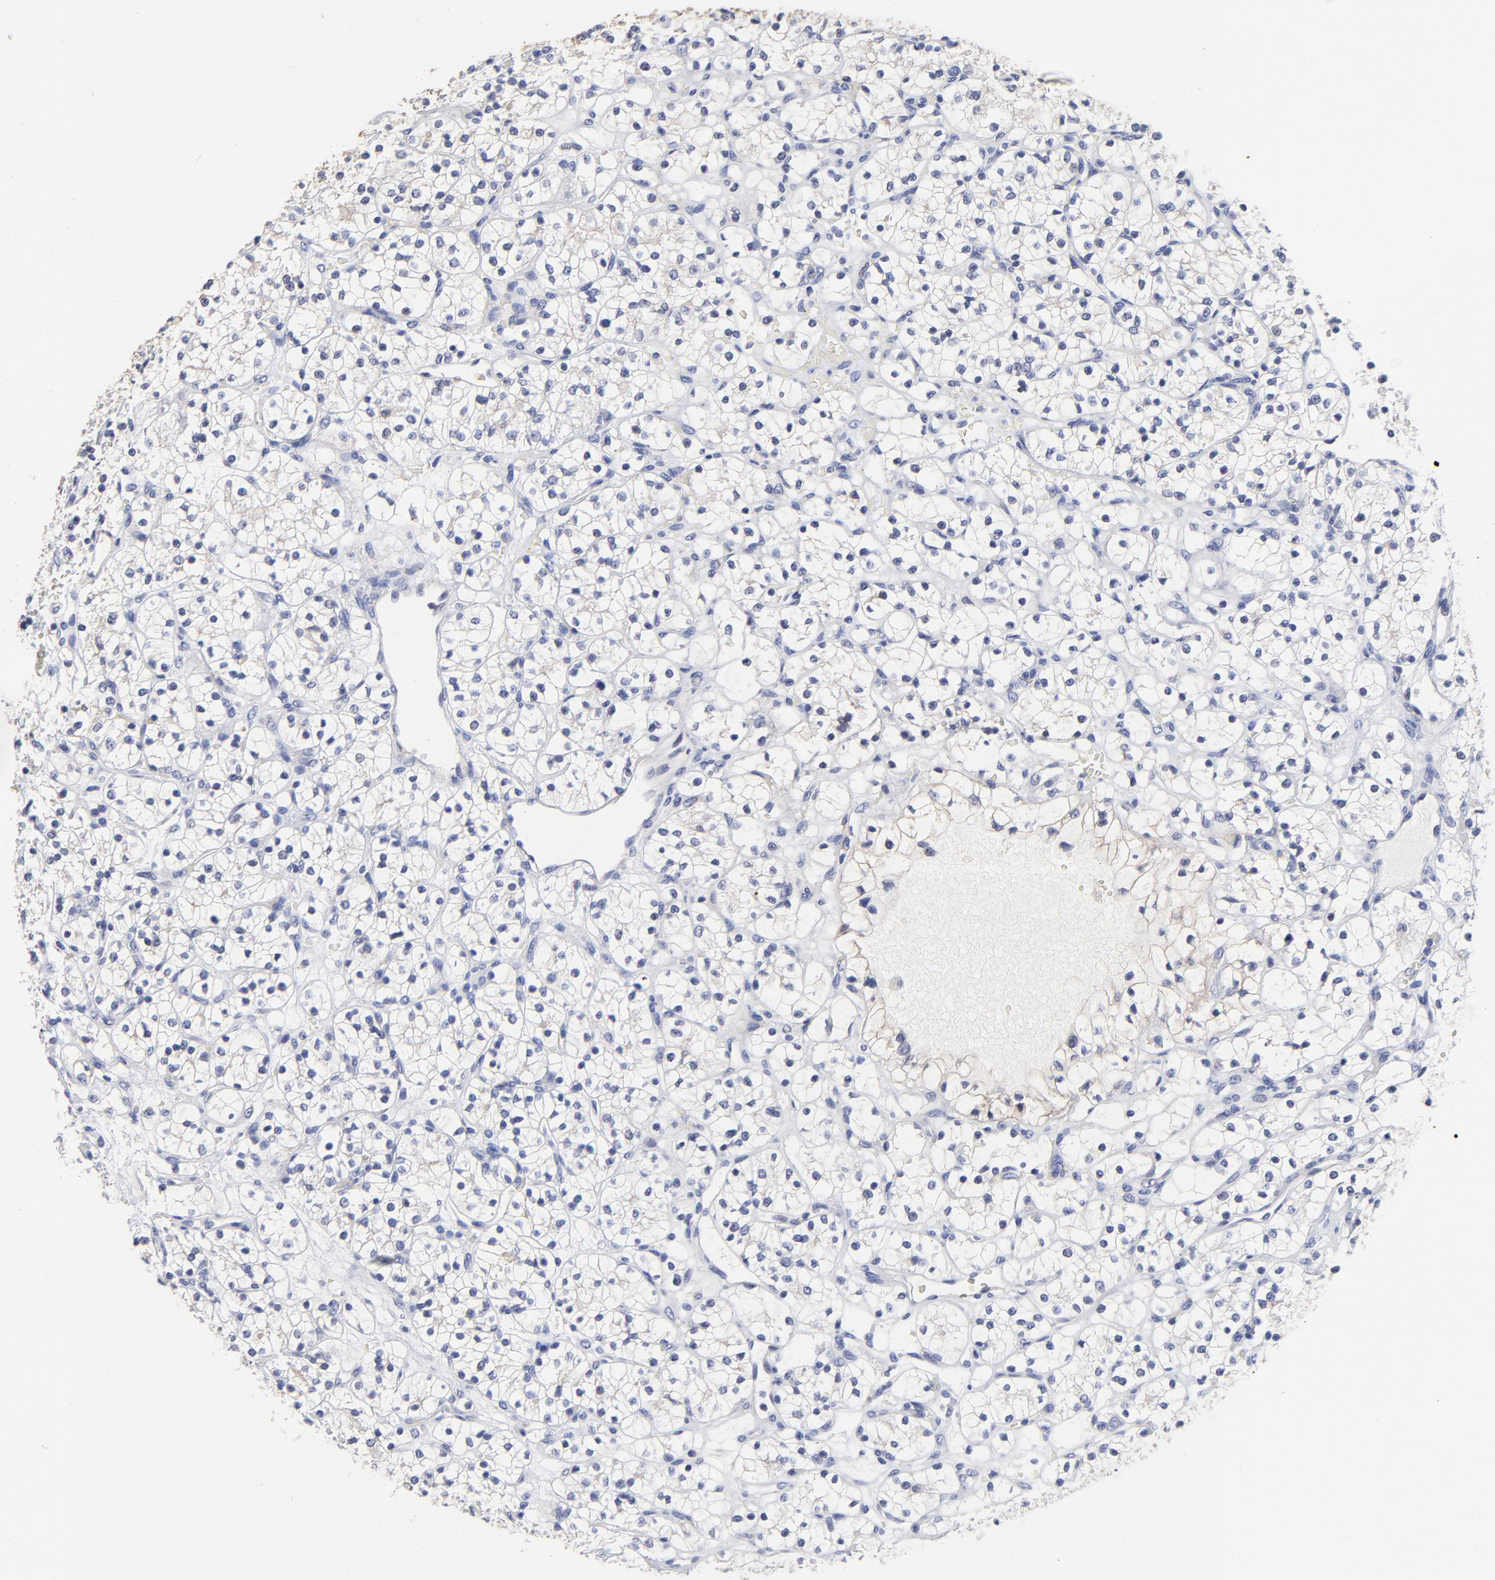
{"staining": {"intensity": "negative", "quantity": "none", "location": "none"}, "tissue": "renal cancer", "cell_type": "Tumor cells", "image_type": "cancer", "snomed": [{"axis": "morphology", "description": "Adenocarcinoma, NOS"}, {"axis": "topography", "description": "Kidney"}], "caption": "Renal adenocarcinoma was stained to show a protein in brown. There is no significant positivity in tumor cells.", "gene": "CXADR", "patient": {"sex": "female", "age": 60}}